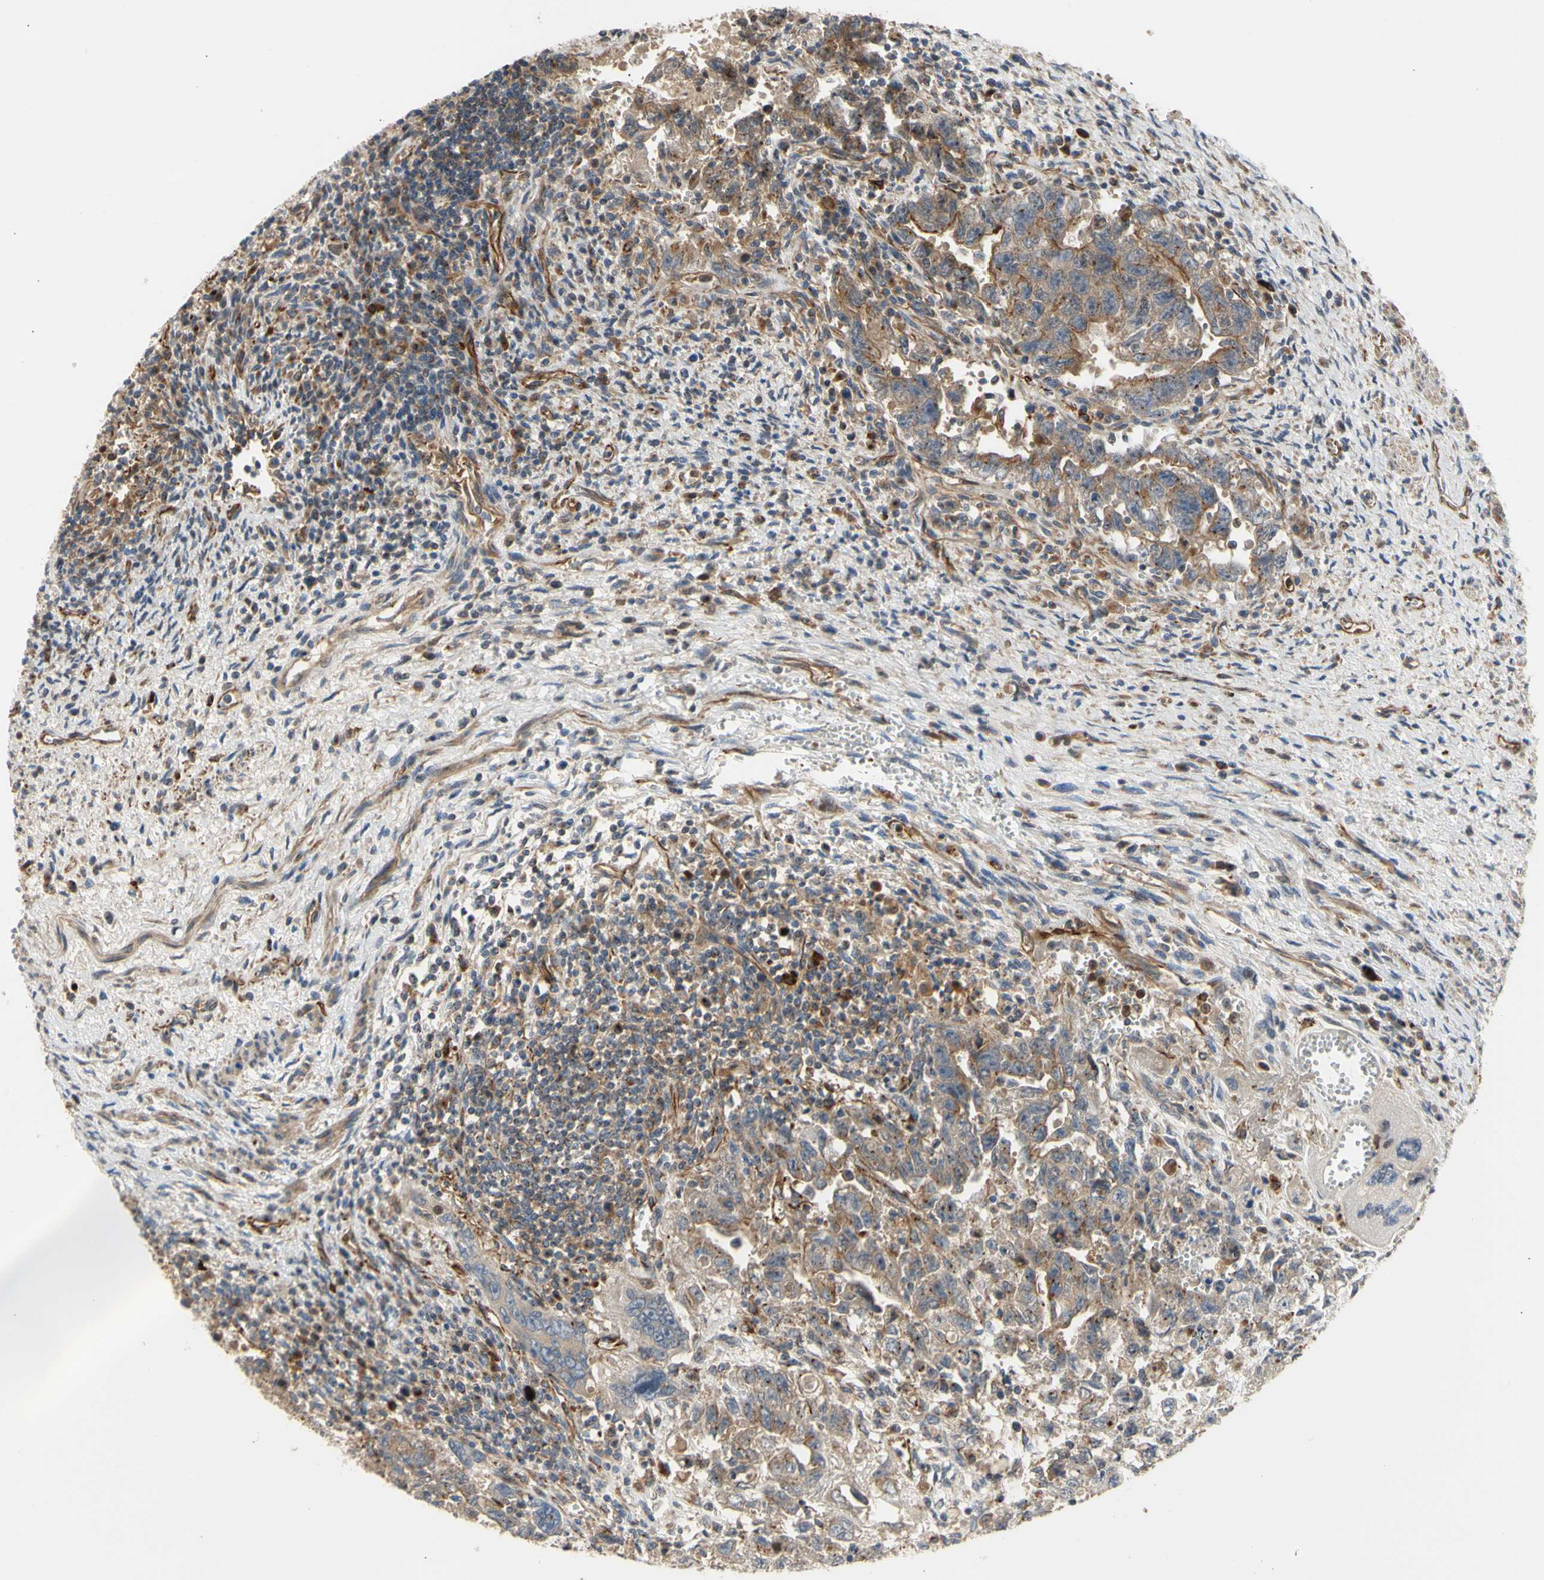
{"staining": {"intensity": "moderate", "quantity": "25%-75%", "location": "cytoplasmic/membranous"}, "tissue": "testis cancer", "cell_type": "Tumor cells", "image_type": "cancer", "snomed": [{"axis": "morphology", "description": "Carcinoma, Embryonal, NOS"}, {"axis": "topography", "description": "Testis"}], "caption": "High-power microscopy captured an immunohistochemistry (IHC) histopathology image of testis cancer (embryonal carcinoma), revealing moderate cytoplasmic/membranous expression in approximately 25%-75% of tumor cells.", "gene": "TUBG2", "patient": {"sex": "male", "age": 28}}